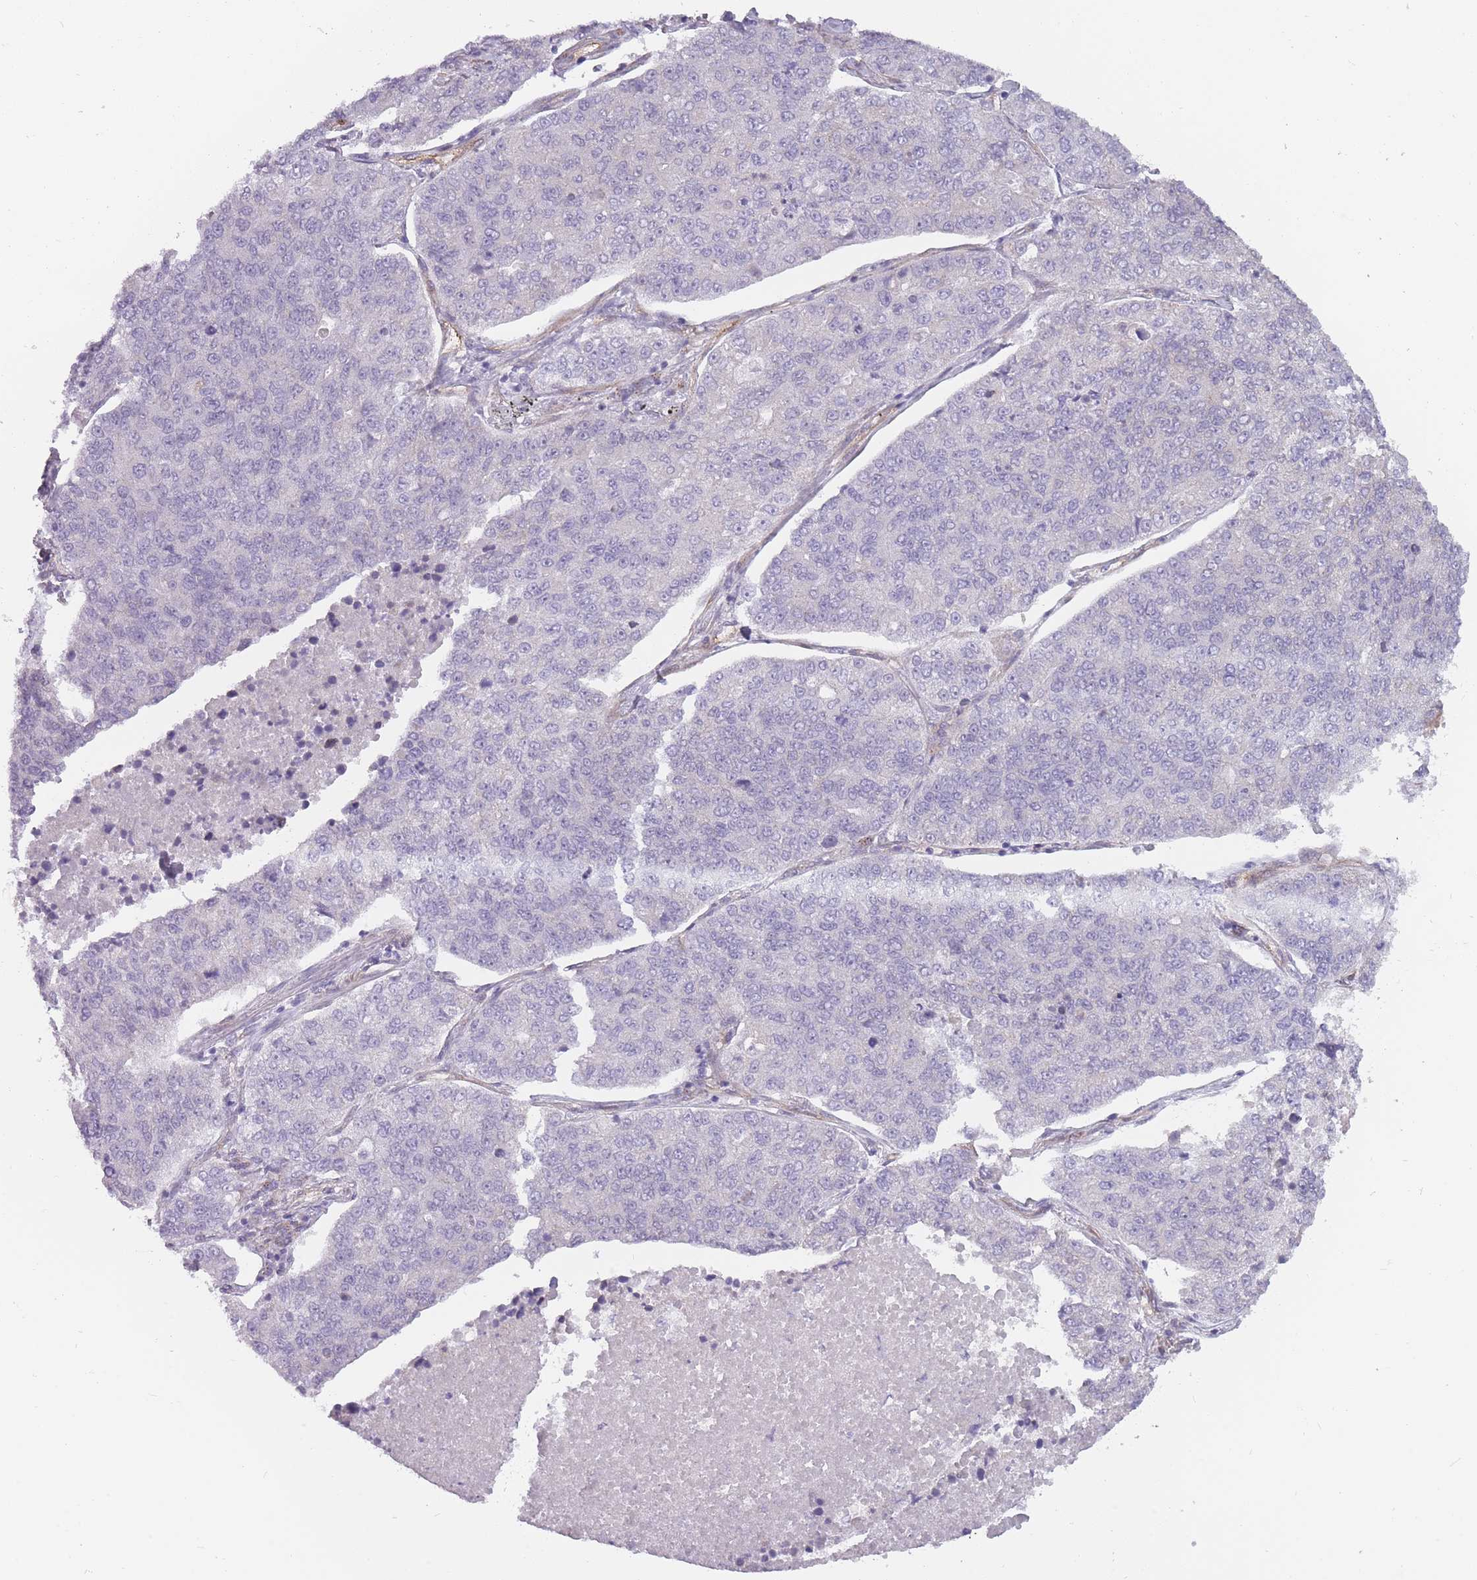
{"staining": {"intensity": "negative", "quantity": "none", "location": "none"}, "tissue": "lung cancer", "cell_type": "Tumor cells", "image_type": "cancer", "snomed": [{"axis": "morphology", "description": "Adenocarcinoma, NOS"}, {"axis": "topography", "description": "Lung"}], "caption": "DAB (3,3'-diaminobenzidine) immunohistochemical staining of human lung cancer (adenocarcinoma) shows no significant positivity in tumor cells. (Stains: DAB immunohistochemistry with hematoxylin counter stain, Microscopy: brightfield microscopy at high magnification).", "gene": "PGRMC2", "patient": {"sex": "male", "age": 49}}